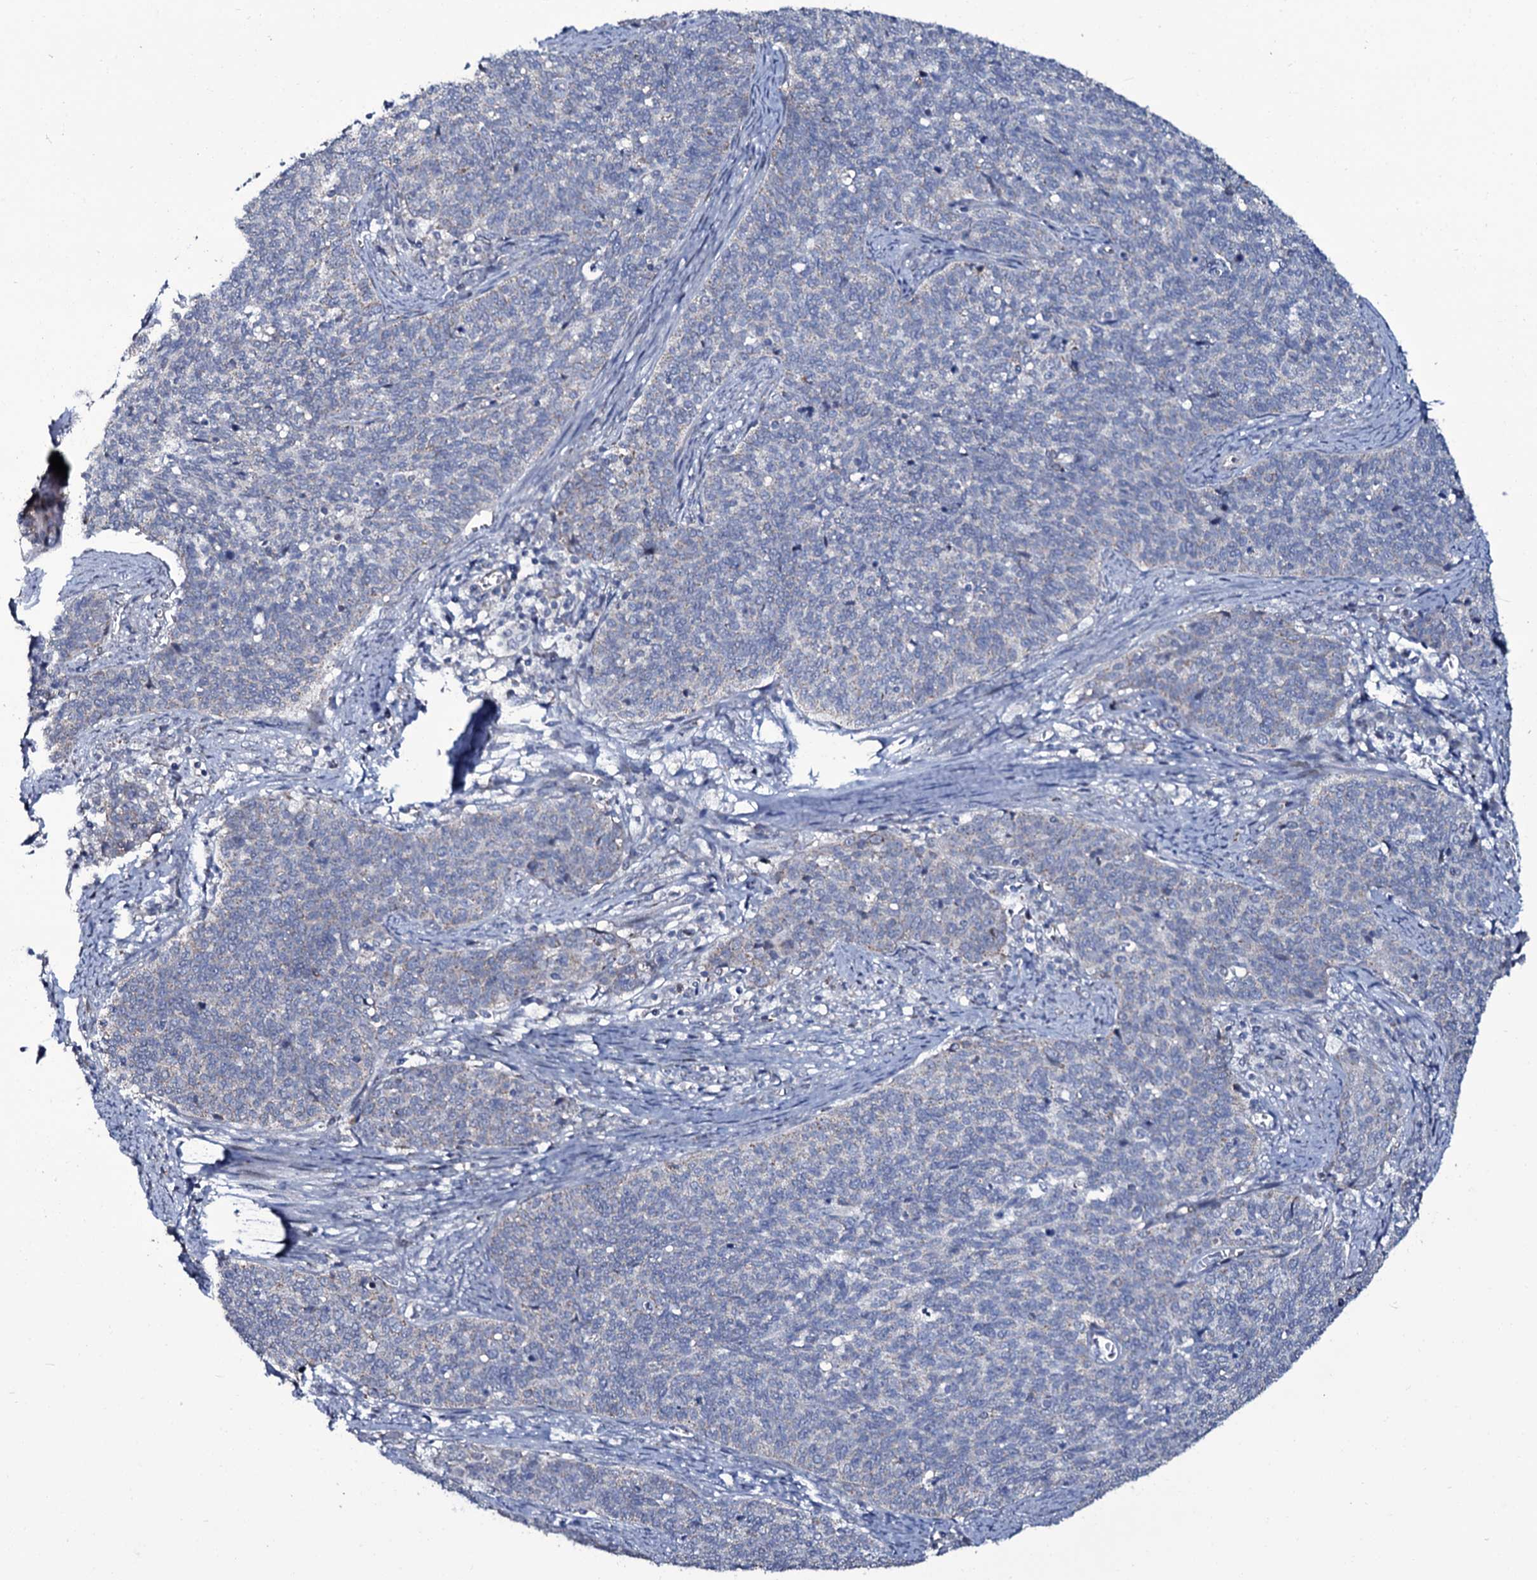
{"staining": {"intensity": "negative", "quantity": "none", "location": "none"}, "tissue": "cervical cancer", "cell_type": "Tumor cells", "image_type": "cancer", "snomed": [{"axis": "morphology", "description": "Squamous cell carcinoma, NOS"}, {"axis": "topography", "description": "Cervix"}], "caption": "Cervical cancer was stained to show a protein in brown. There is no significant positivity in tumor cells.", "gene": "WIPF3", "patient": {"sex": "female", "age": 39}}